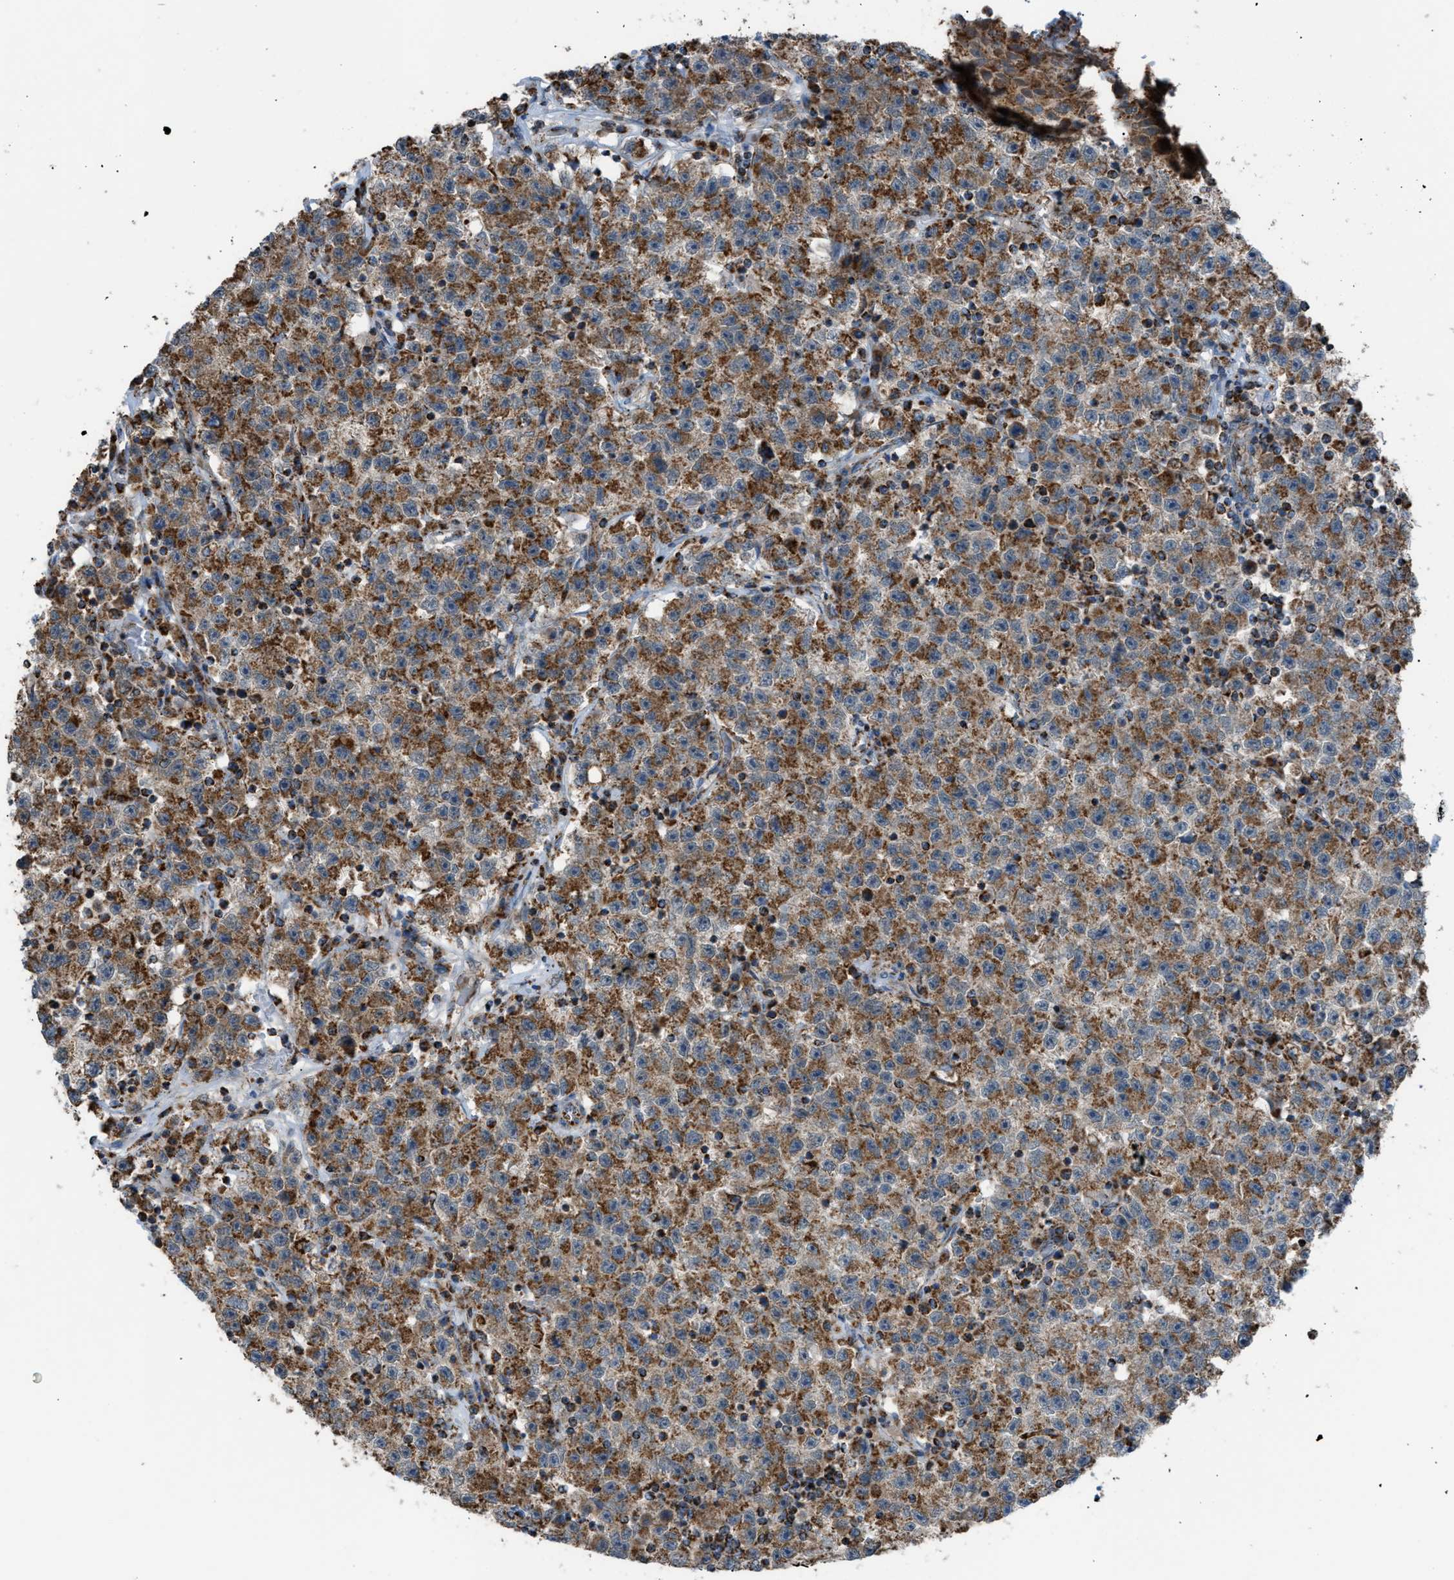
{"staining": {"intensity": "moderate", "quantity": ">75%", "location": "cytoplasmic/membranous"}, "tissue": "testis cancer", "cell_type": "Tumor cells", "image_type": "cancer", "snomed": [{"axis": "morphology", "description": "Seminoma, NOS"}, {"axis": "topography", "description": "Testis"}], "caption": "Tumor cells reveal moderate cytoplasmic/membranous staining in about >75% of cells in testis cancer (seminoma).", "gene": "SRM", "patient": {"sex": "male", "age": 22}}